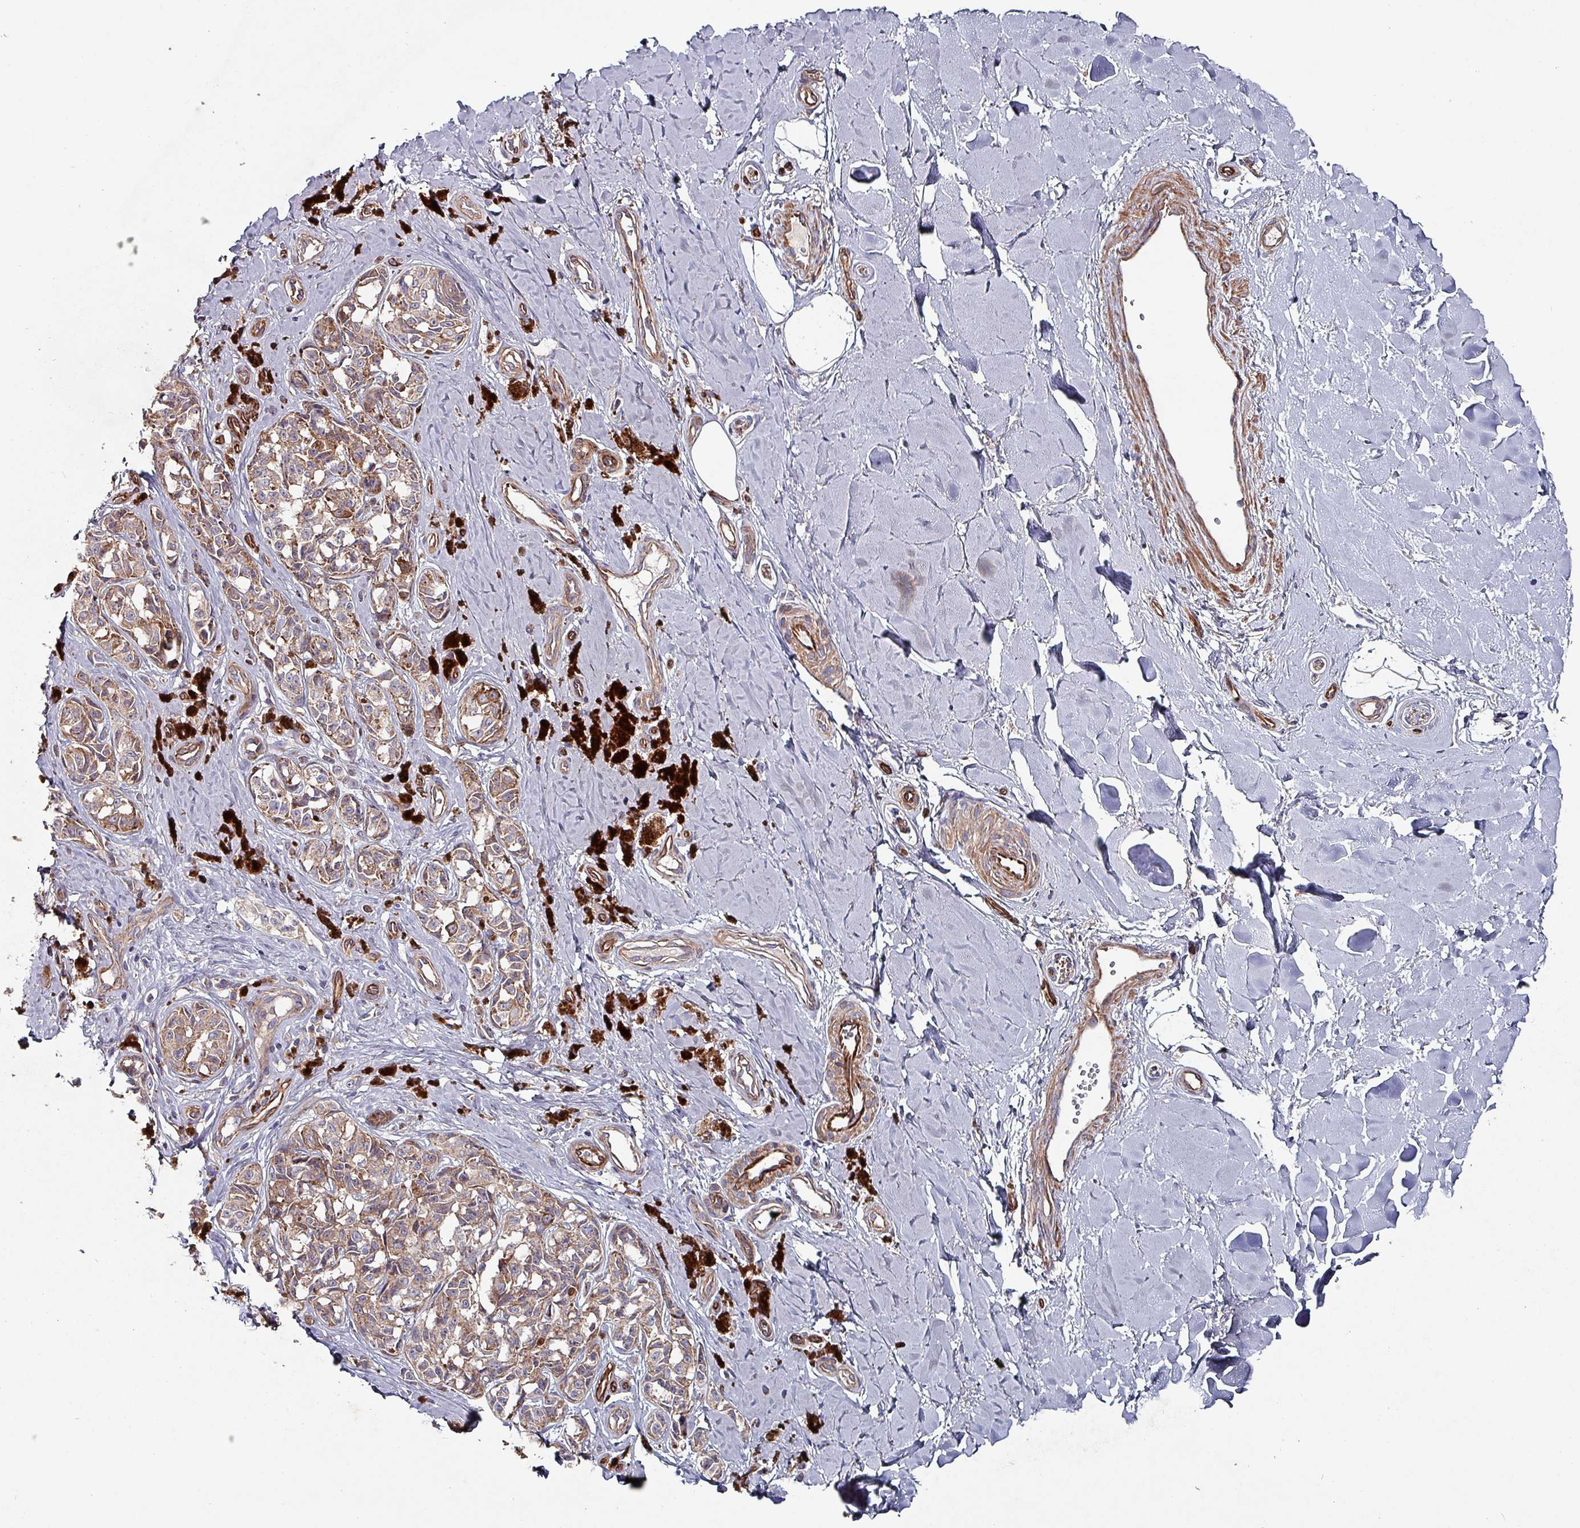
{"staining": {"intensity": "moderate", "quantity": ">75%", "location": "cytoplasmic/membranous"}, "tissue": "melanoma", "cell_type": "Tumor cells", "image_type": "cancer", "snomed": [{"axis": "morphology", "description": "Malignant melanoma, NOS"}, {"axis": "topography", "description": "Skin"}], "caption": "This micrograph exhibits malignant melanoma stained with immunohistochemistry (IHC) to label a protein in brown. The cytoplasmic/membranous of tumor cells show moderate positivity for the protein. Nuclei are counter-stained blue.", "gene": "ANO10", "patient": {"sex": "female", "age": 65}}